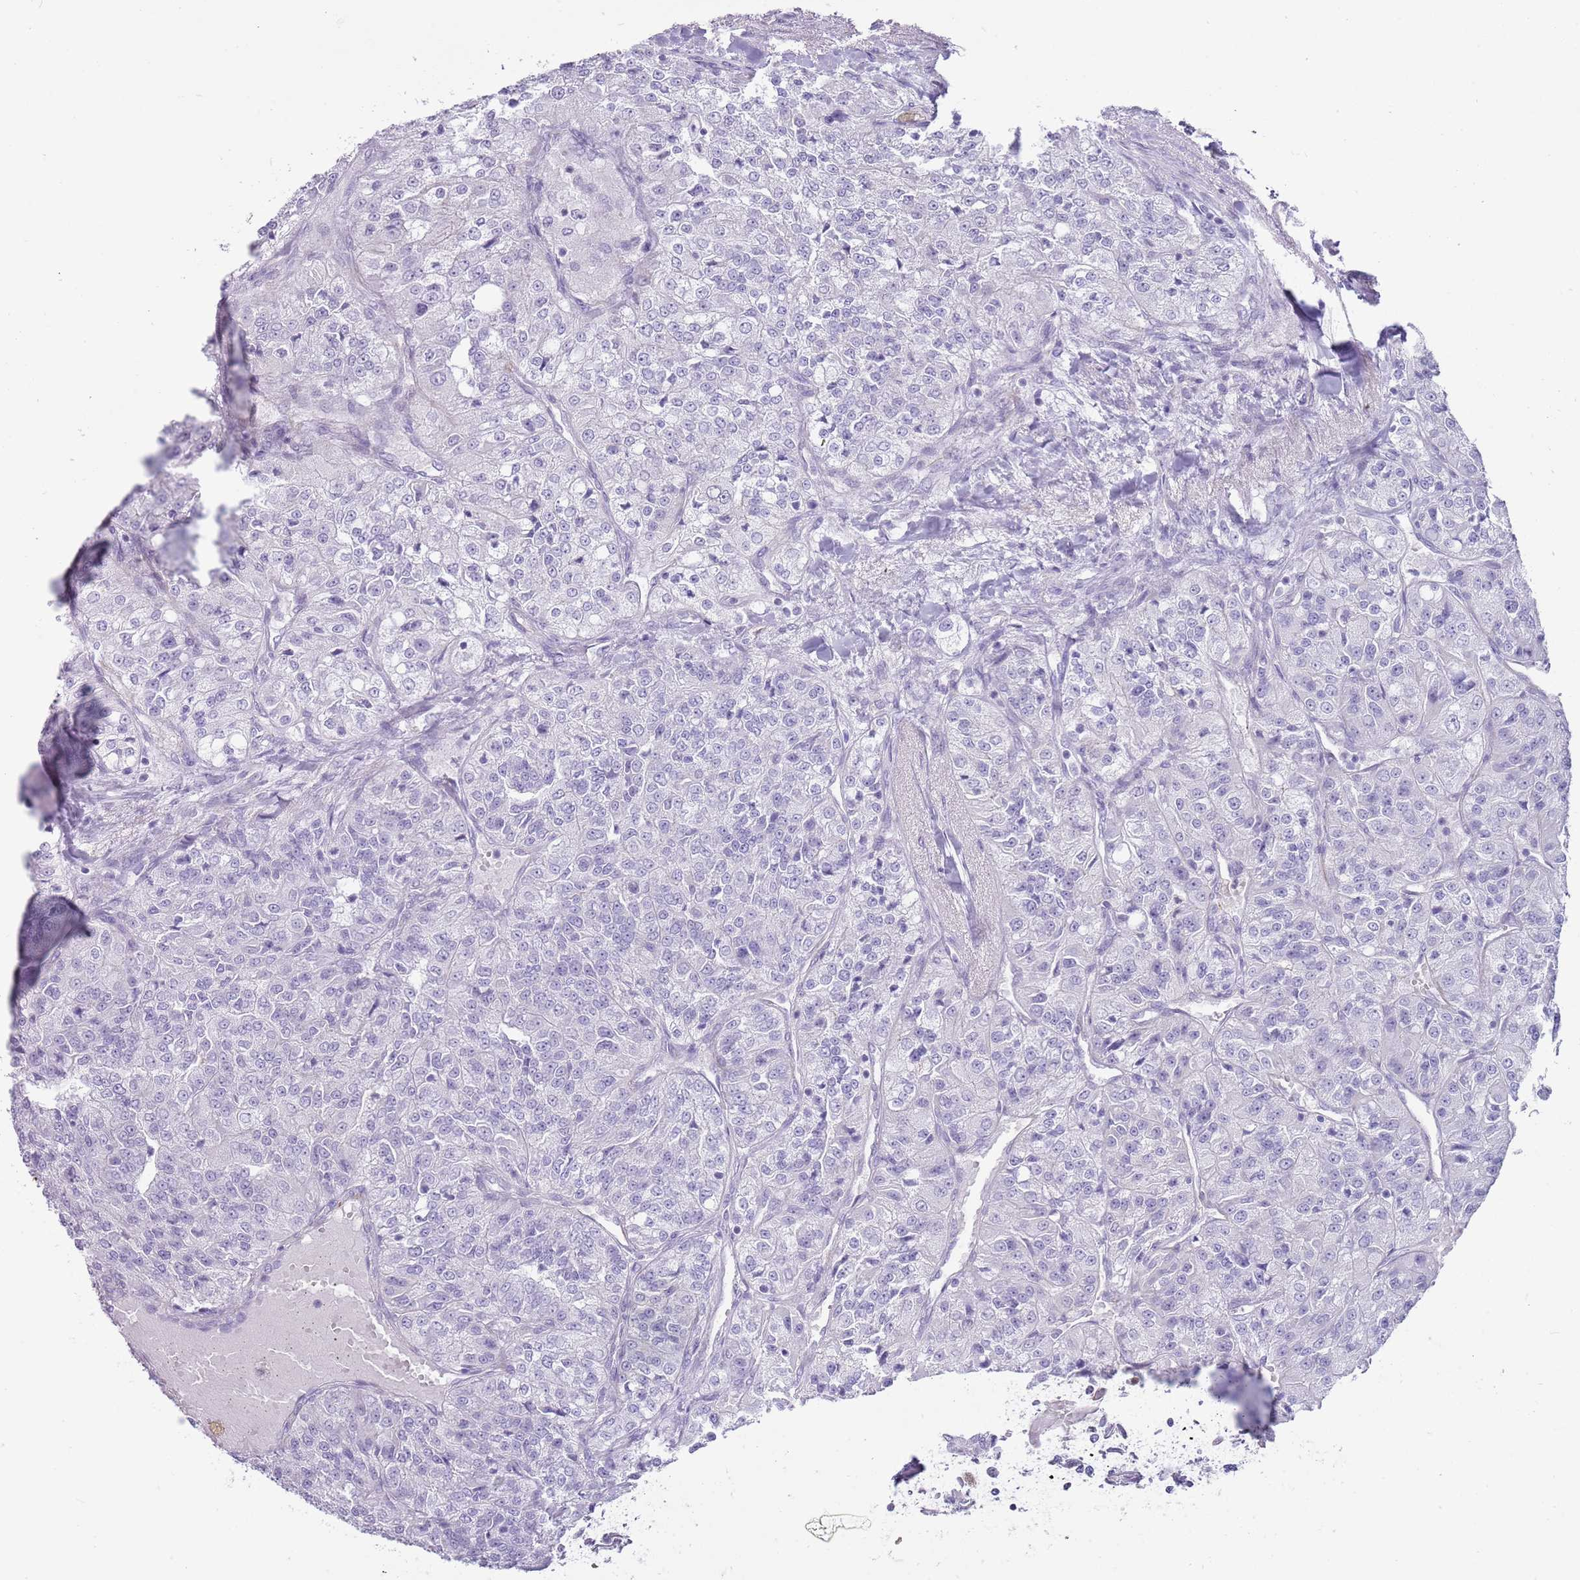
{"staining": {"intensity": "negative", "quantity": "none", "location": "none"}, "tissue": "renal cancer", "cell_type": "Tumor cells", "image_type": "cancer", "snomed": [{"axis": "morphology", "description": "Adenocarcinoma, NOS"}, {"axis": "topography", "description": "Kidney"}], "caption": "High magnification brightfield microscopy of renal cancer (adenocarcinoma) stained with DAB (brown) and counterstained with hematoxylin (blue): tumor cells show no significant positivity.", "gene": "NBPF3", "patient": {"sex": "female", "age": 63}}